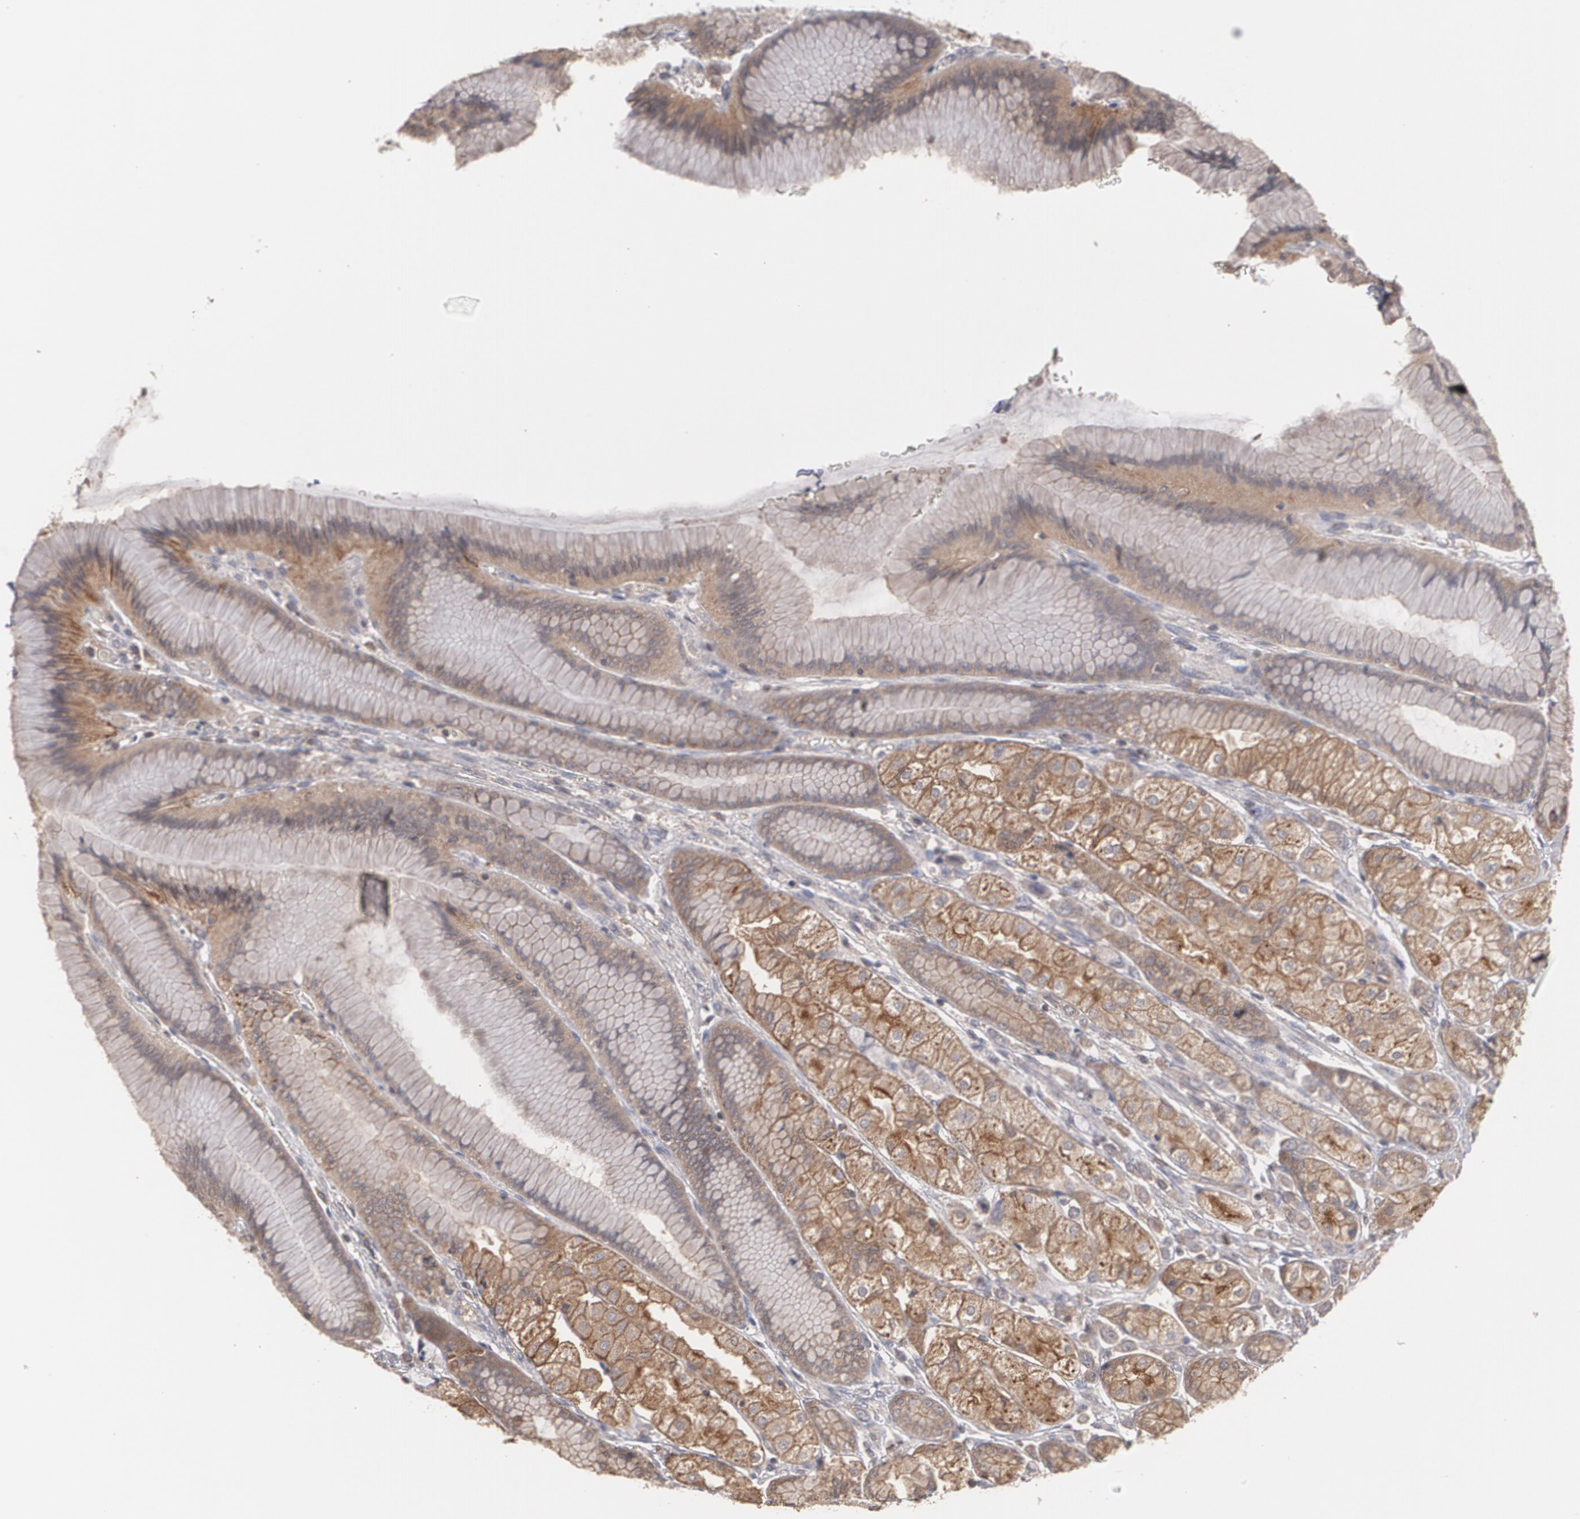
{"staining": {"intensity": "moderate", "quantity": ">75%", "location": "cytoplasmic/membranous"}, "tissue": "stomach", "cell_type": "Glandular cells", "image_type": "normal", "snomed": [{"axis": "morphology", "description": "Normal tissue, NOS"}, {"axis": "morphology", "description": "Adenocarcinoma, NOS"}, {"axis": "topography", "description": "Stomach"}, {"axis": "topography", "description": "Stomach, lower"}], "caption": "Immunohistochemical staining of normal human stomach displays >75% levels of moderate cytoplasmic/membranous protein expression in about >75% of glandular cells. (Brightfield microscopy of DAB IHC at high magnification).", "gene": "ARF6", "patient": {"sex": "female", "age": 65}}